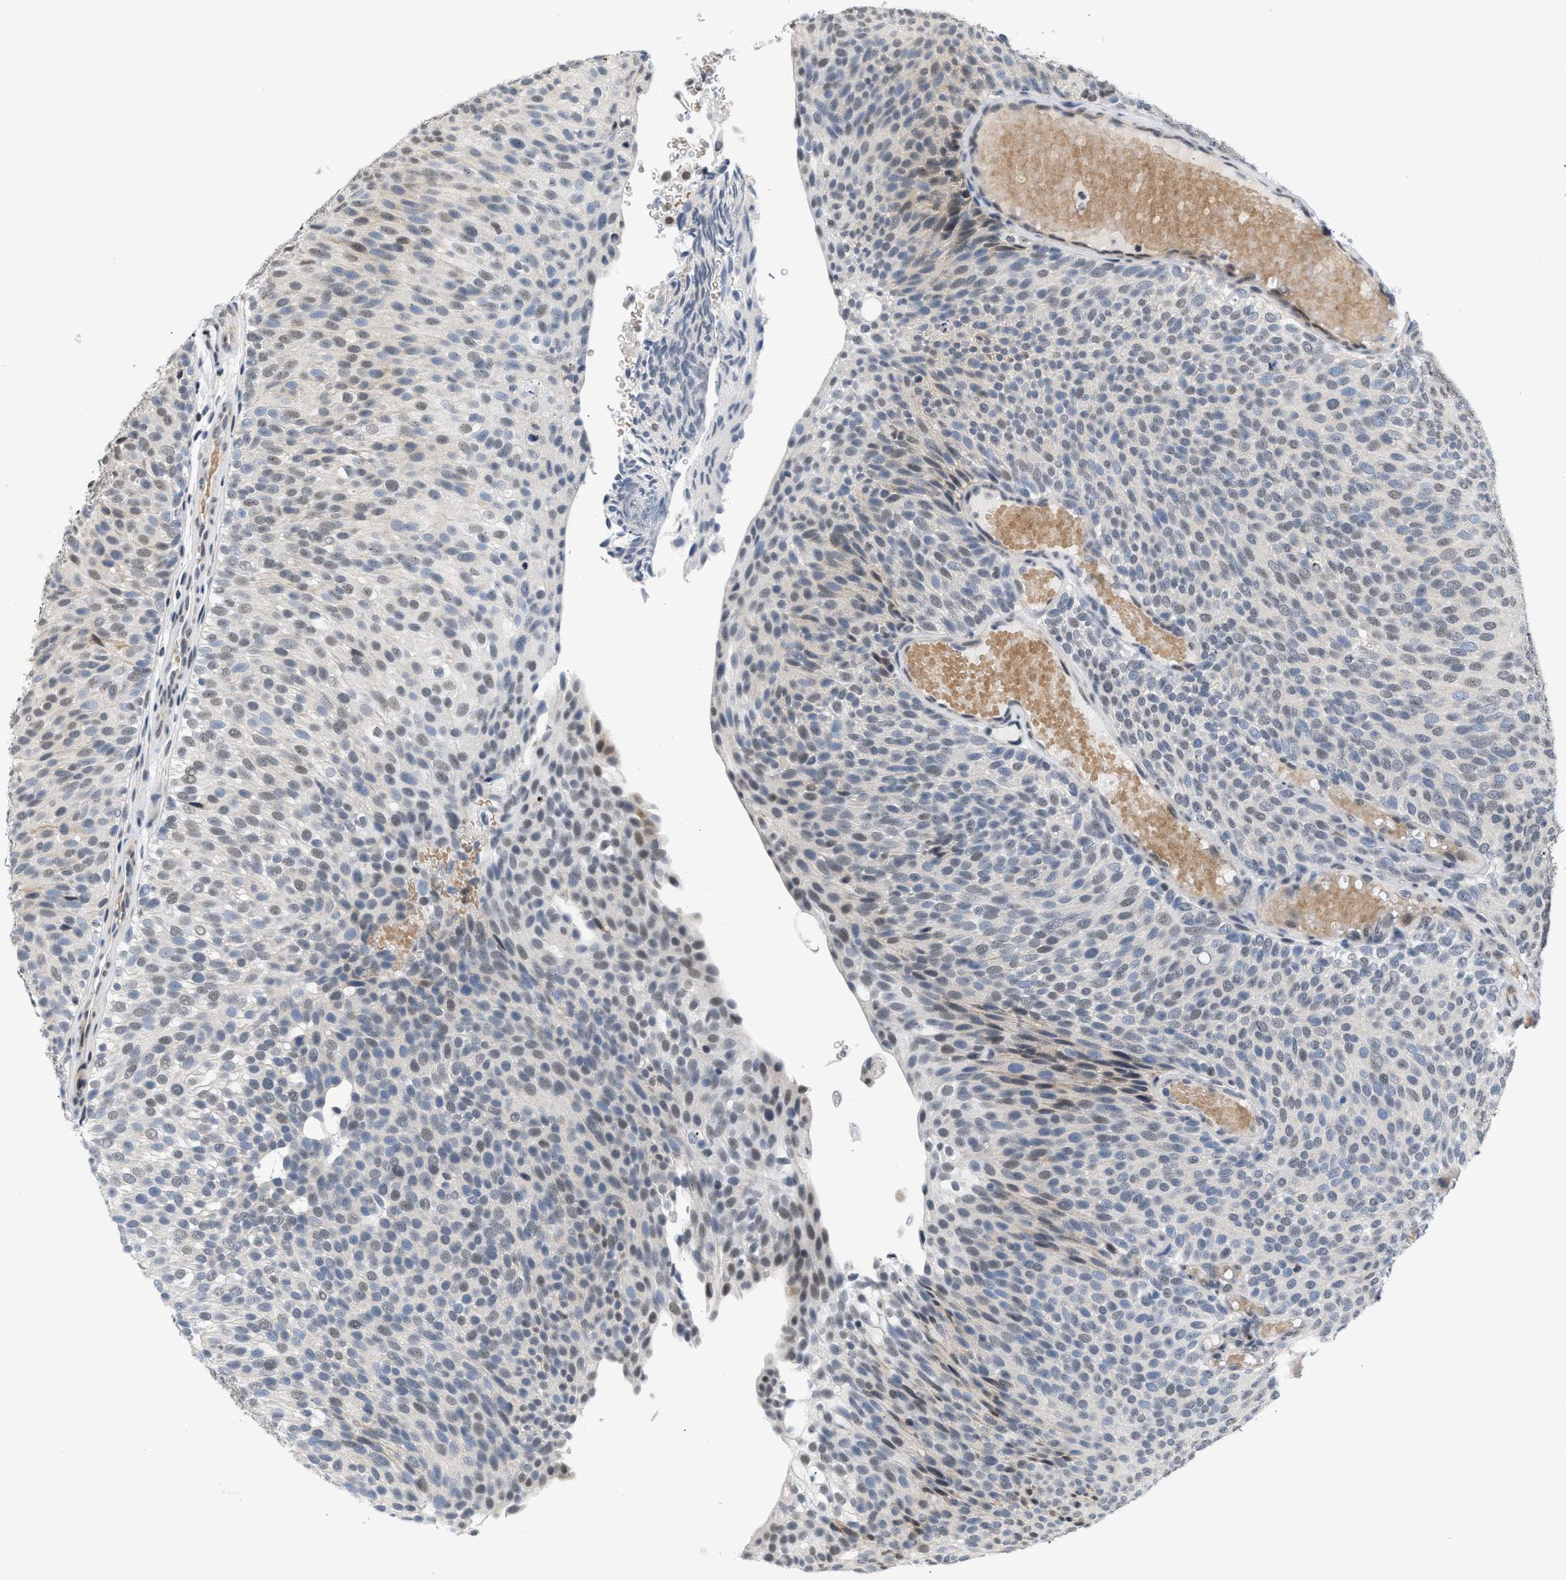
{"staining": {"intensity": "moderate", "quantity": "25%-75%", "location": "nuclear"}, "tissue": "urothelial cancer", "cell_type": "Tumor cells", "image_type": "cancer", "snomed": [{"axis": "morphology", "description": "Urothelial carcinoma, Low grade"}, {"axis": "topography", "description": "Urinary bladder"}], "caption": "Brown immunohistochemical staining in human low-grade urothelial carcinoma exhibits moderate nuclear staining in approximately 25%-75% of tumor cells.", "gene": "RAF1", "patient": {"sex": "male", "age": 78}}